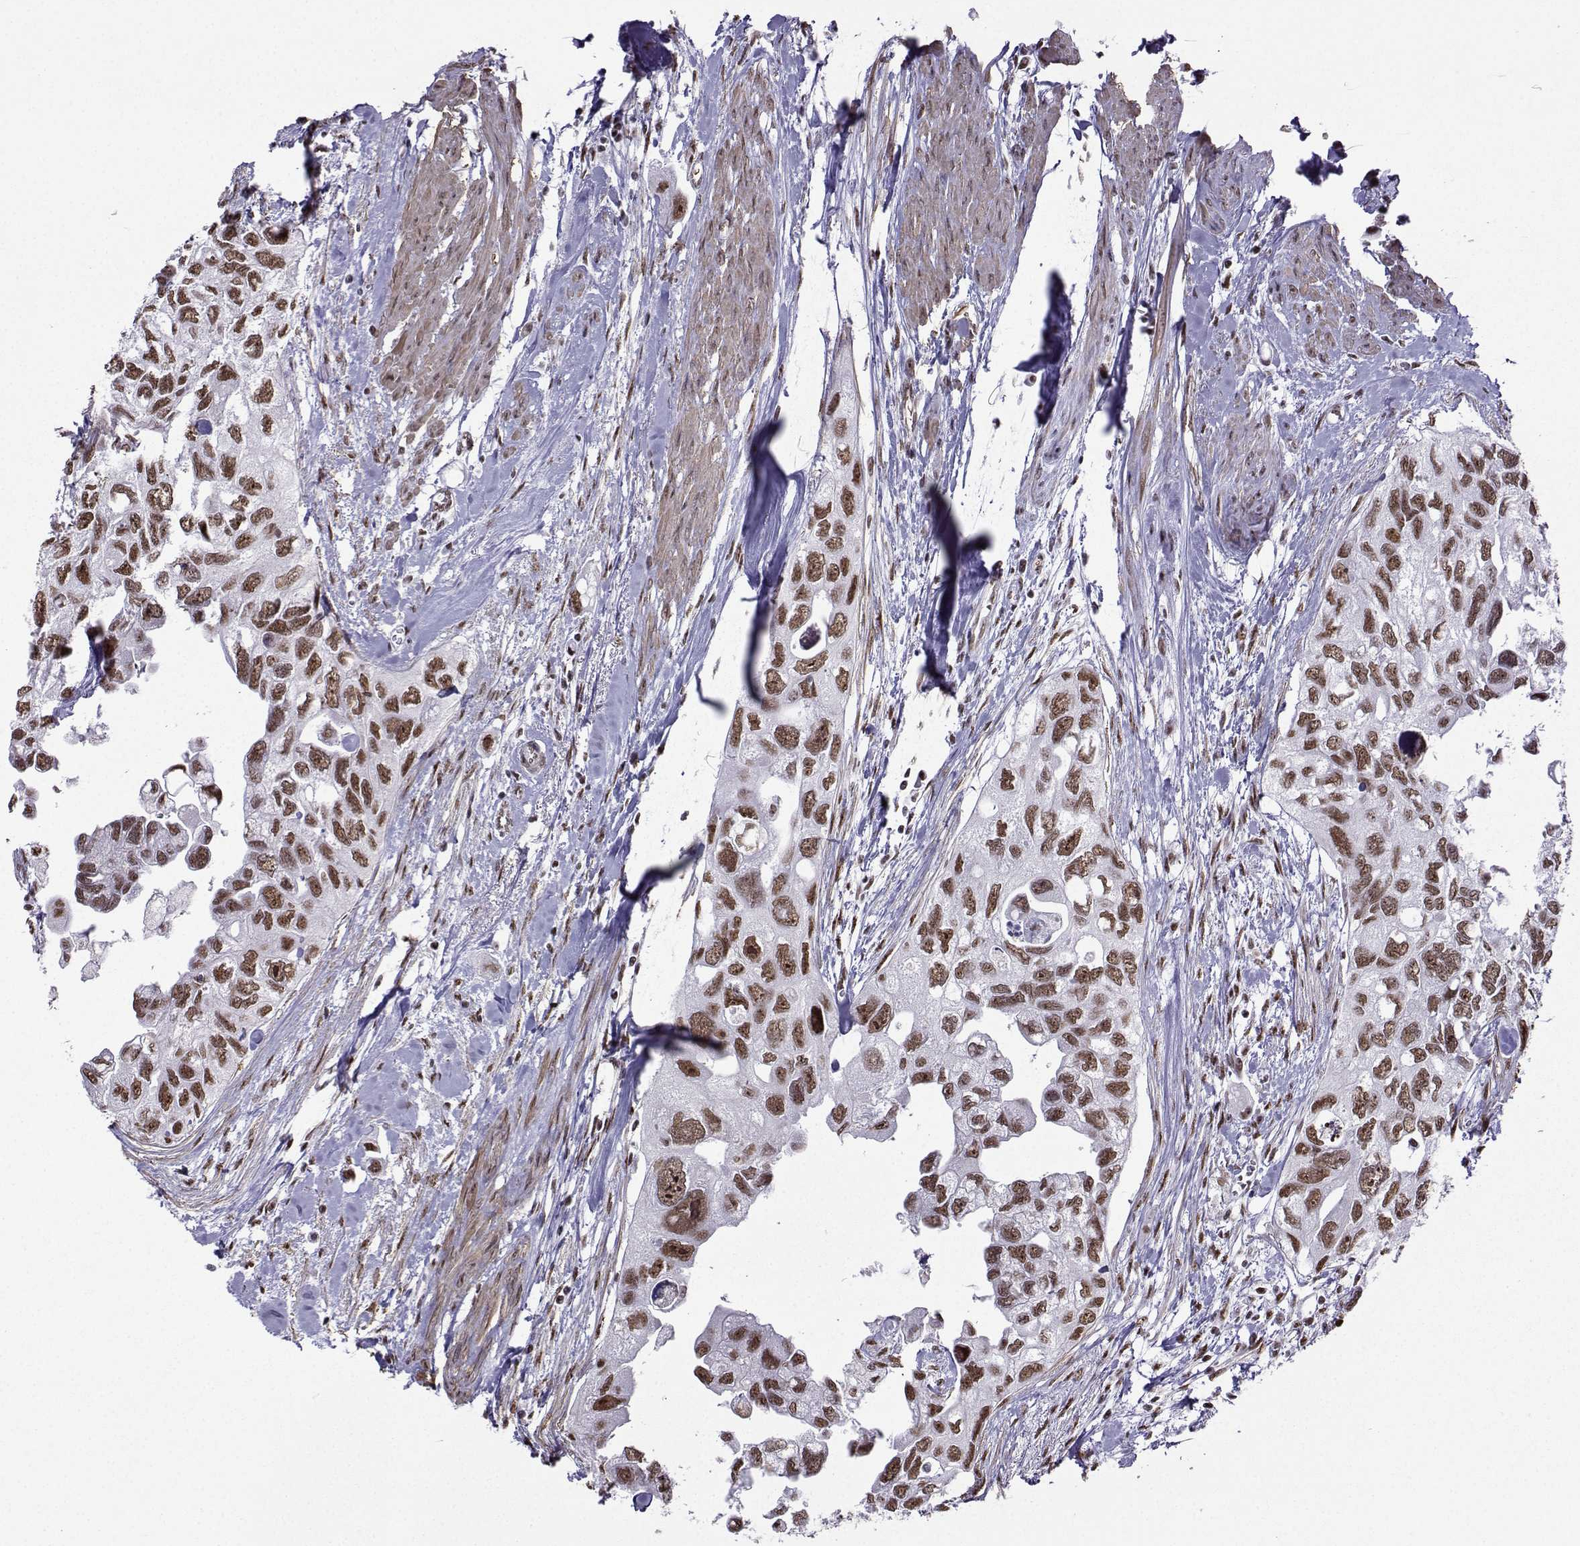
{"staining": {"intensity": "moderate", "quantity": ">75%", "location": "nuclear"}, "tissue": "urothelial cancer", "cell_type": "Tumor cells", "image_type": "cancer", "snomed": [{"axis": "morphology", "description": "Urothelial carcinoma, High grade"}, {"axis": "topography", "description": "Urinary bladder"}], "caption": "Protein expression analysis of human high-grade urothelial carcinoma reveals moderate nuclear staining in approximately >75% of tumor cells.", "gene": "CCNK", "patient": {"sex": "male", "age": 59}}